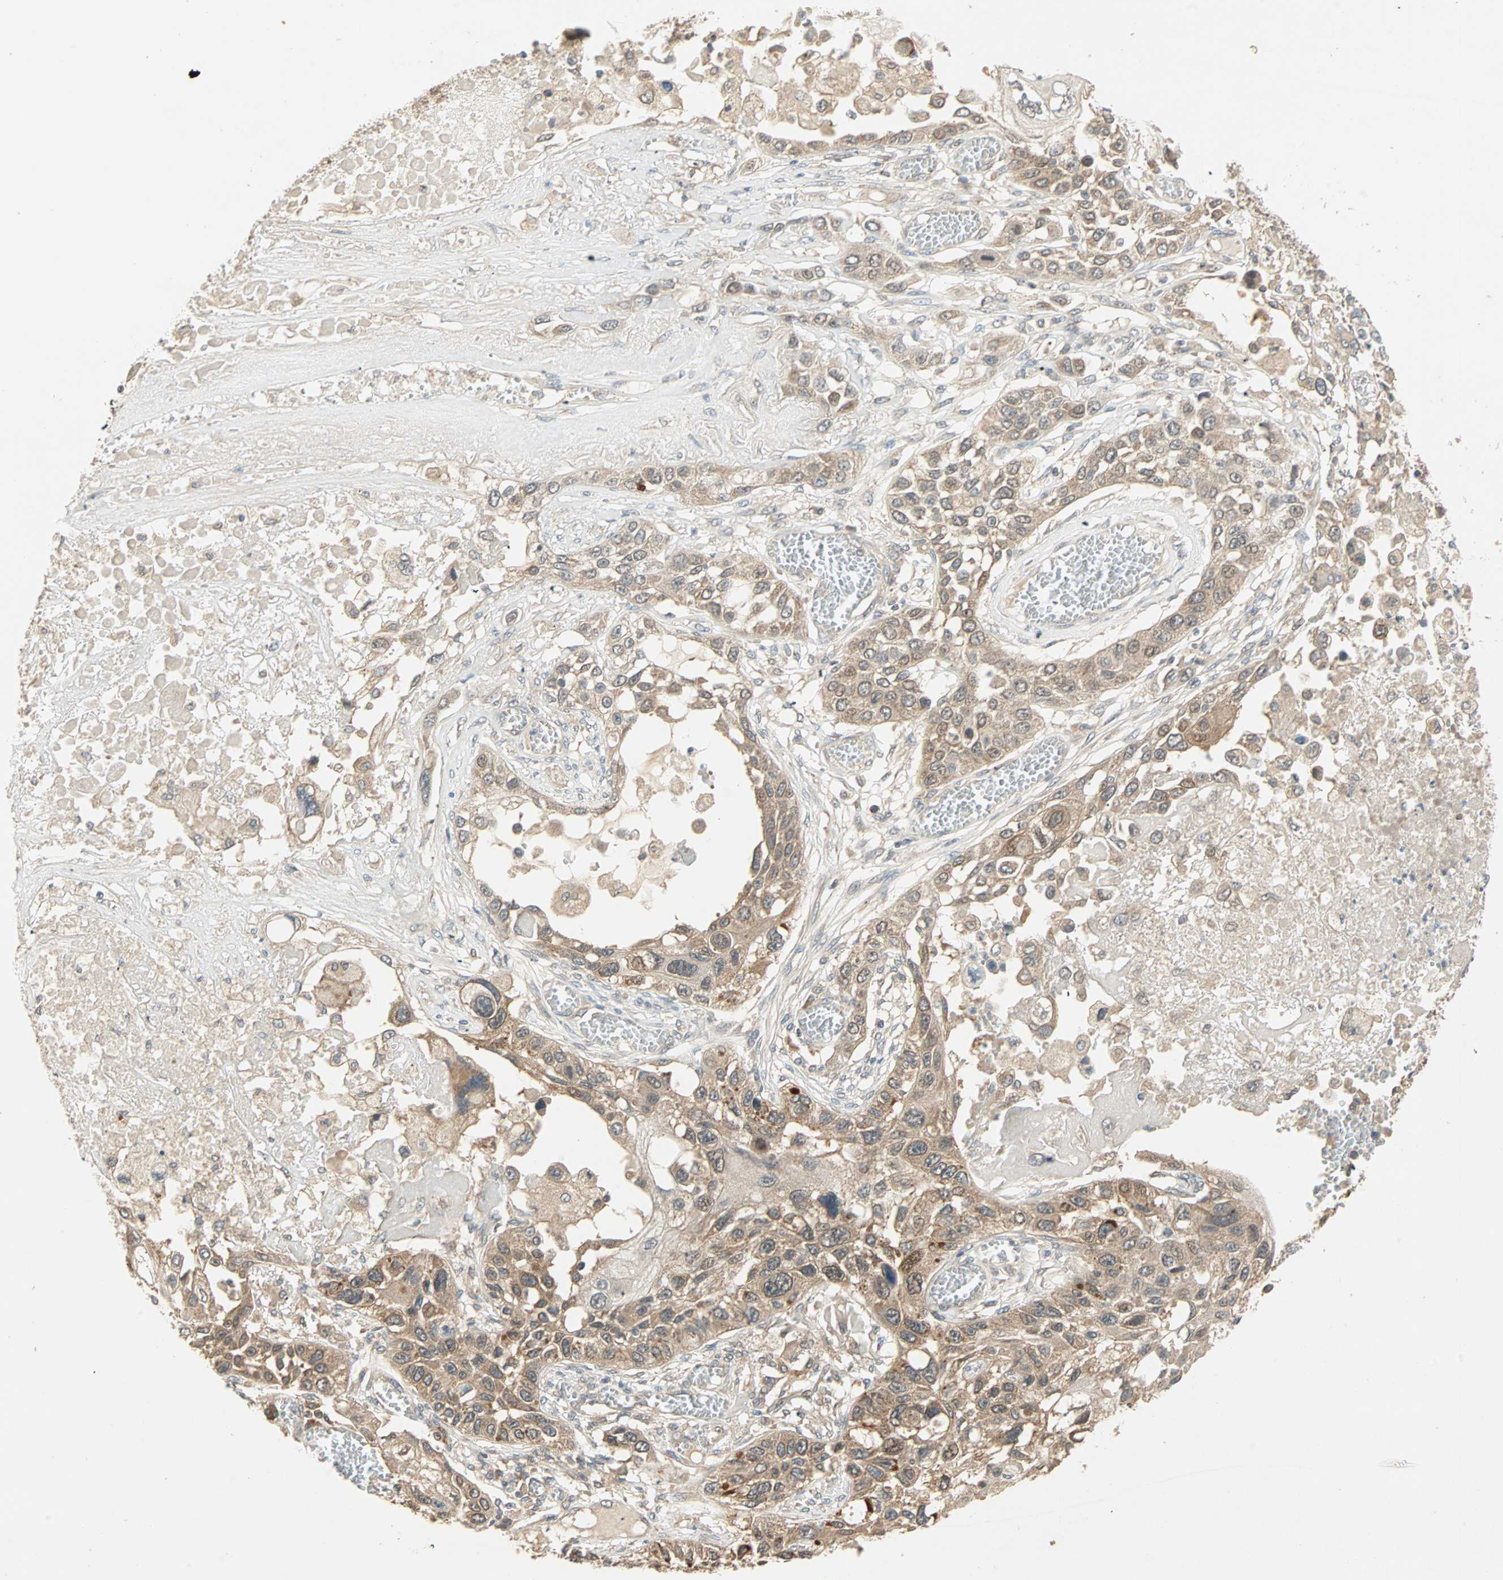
{"staining": {"intensity": "moderate", "quantity": ">75%", "location": "cytoplasmic/membranous"}, "tissue": "lung cancer", "cell_type": "Tumor cells", "image_type": "cancer", "snomed": [{"axis": "morphology", "description": "Squamous cell carcinoma, NOS"}, {"axis": "topography", "description": "Lung"}], "caption": "Lung squamous cell carcinoma tissue displays moderate cytoplasmic/membranous staining in about >75% of tumor cells, visualized by immunohistochemistry.", "gene": "TTF2", "patient": {"sex": "male", "age": 71}}